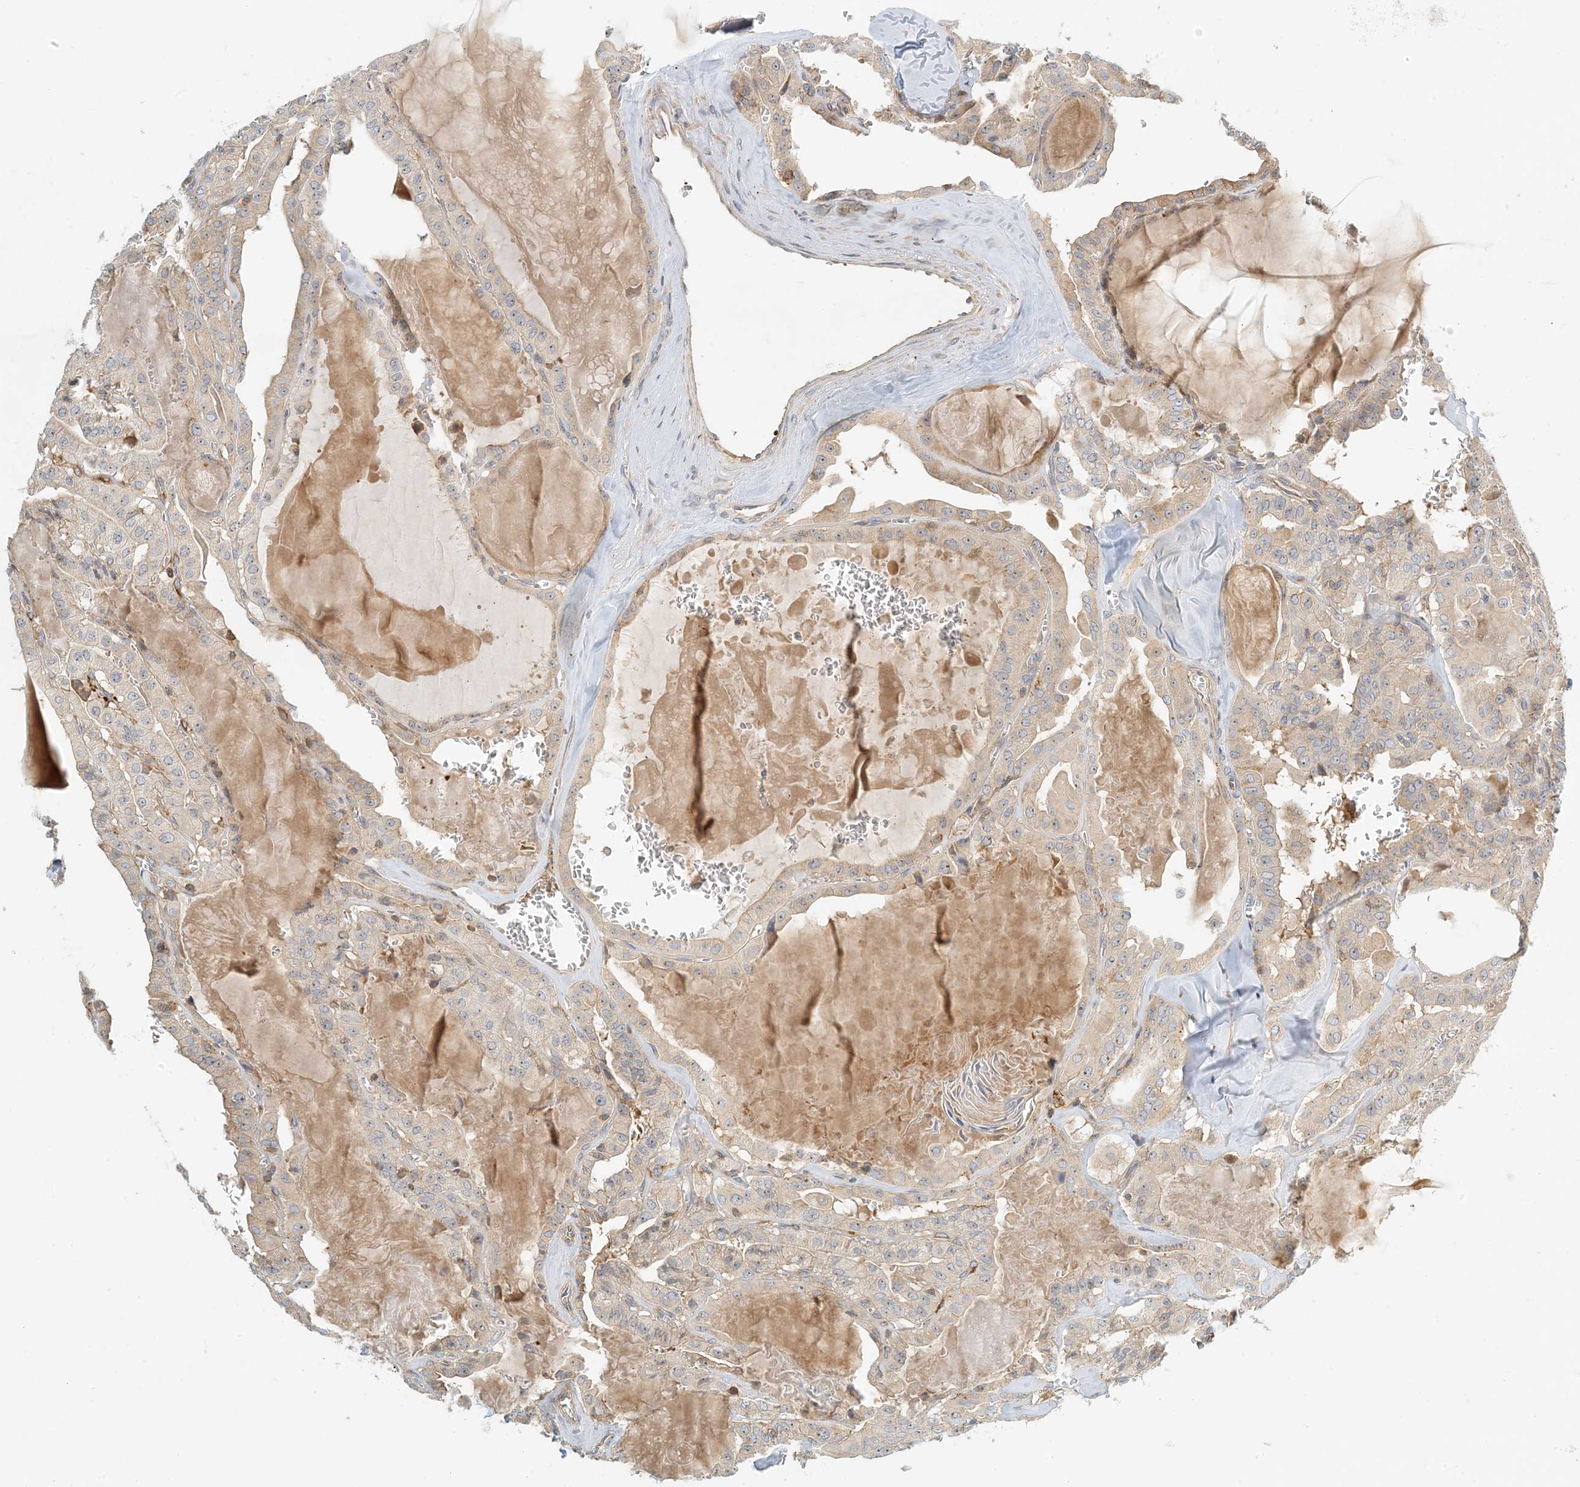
{"staining": {"intensity": "weak", "quantity": "<25%", "location": "cytoplasmic/membranous"}, "tissue": "thyroid cancer", "cell_type": "Tumor cells", "image_type": "cancer", "snomed": [{"axis": "morphology", "description": "Papillary adenocarcinoma, NOS"}, {"axis": "topography", "description": "Thyroid gland"}], "caption": "Immunohistochemistry of thyroid papillary adenocarcinoma shows no positivity in tumor cells. Nuclei are stained in blue.", "gene": "COLEC11", "patient": {"sex": "male", "age": 52}}